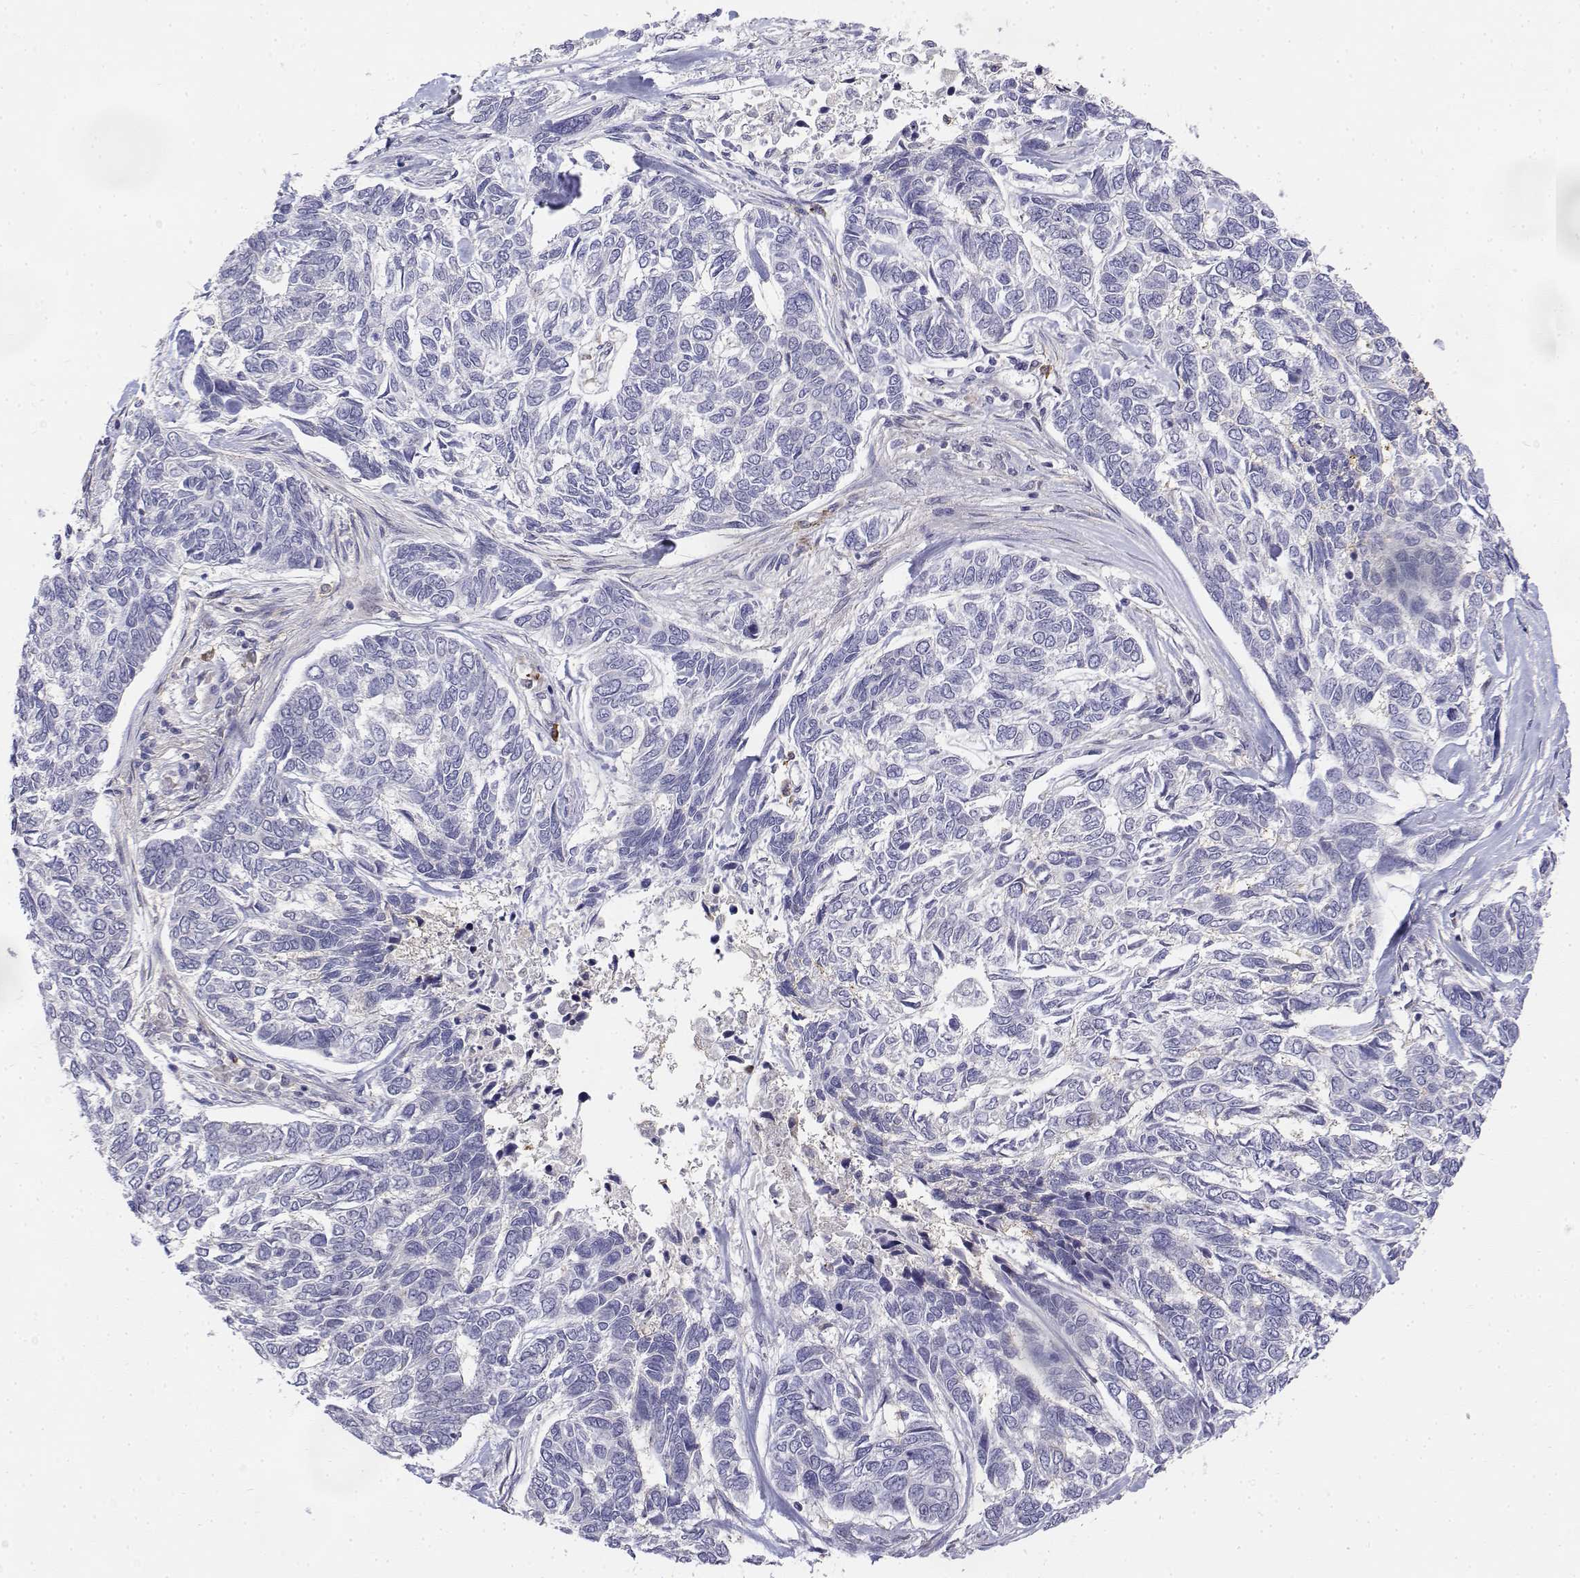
{"staining": {"intensity": "negative", "quantity": "none", "location": "none"}, "tissue": "skin cancer", "cell_type": "Tumor cells", "image_type": "cancer", "snomed": [{"axis": "morphology", "description": "Basal cell carcinoma"}, {"axis": "topography", "description": "Skin"}], "caption": "There is no significant expression in tumor cells of skin basal cell carcinoma.", "gene": "CADM1", "patient": {"sex": "female", "age": 65}}